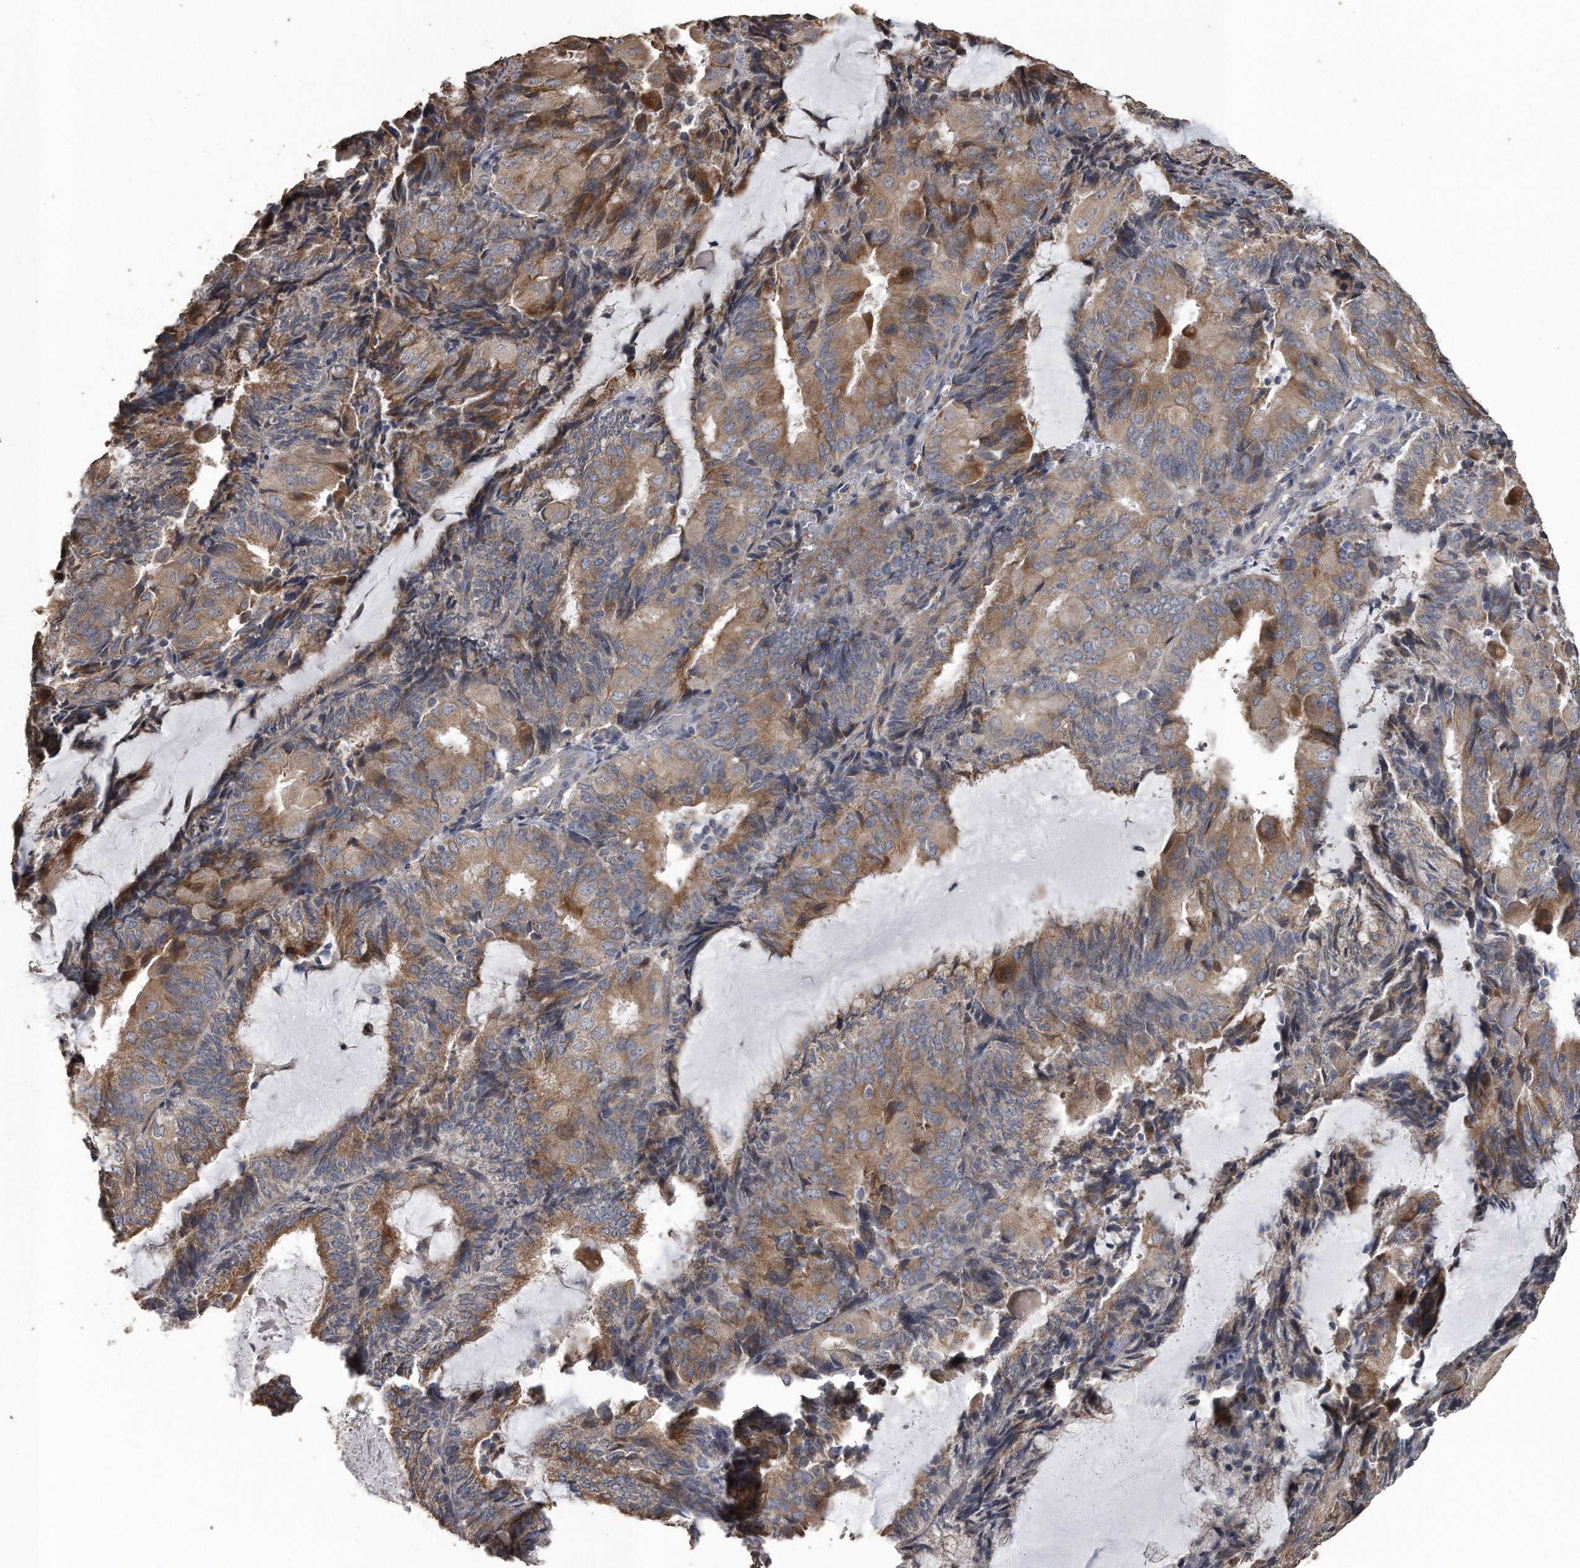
{"staining": {"intensity": "moderate", "quantity": ">75%", "location": "cytoplasmic/membranous"}, "tissue": "endometrial cancer", "cell_type": "Tumor cells", "image_type": "cancer", "snomed": [{"axis": "morphology", "description": "Adenocarcinoma, NOS"}, {"axis": "topography", "description": "Endometrium"}], "caption": "Protein staining of endometrial cancer tissue exhibits moderate cytoplasmic/membranous staining in about >75% of tumor cells. (DAB IHC with brightfield microscopy, high magnification).", "gene": "PCLO", "patient": {"sex": "female", "age": 81}}